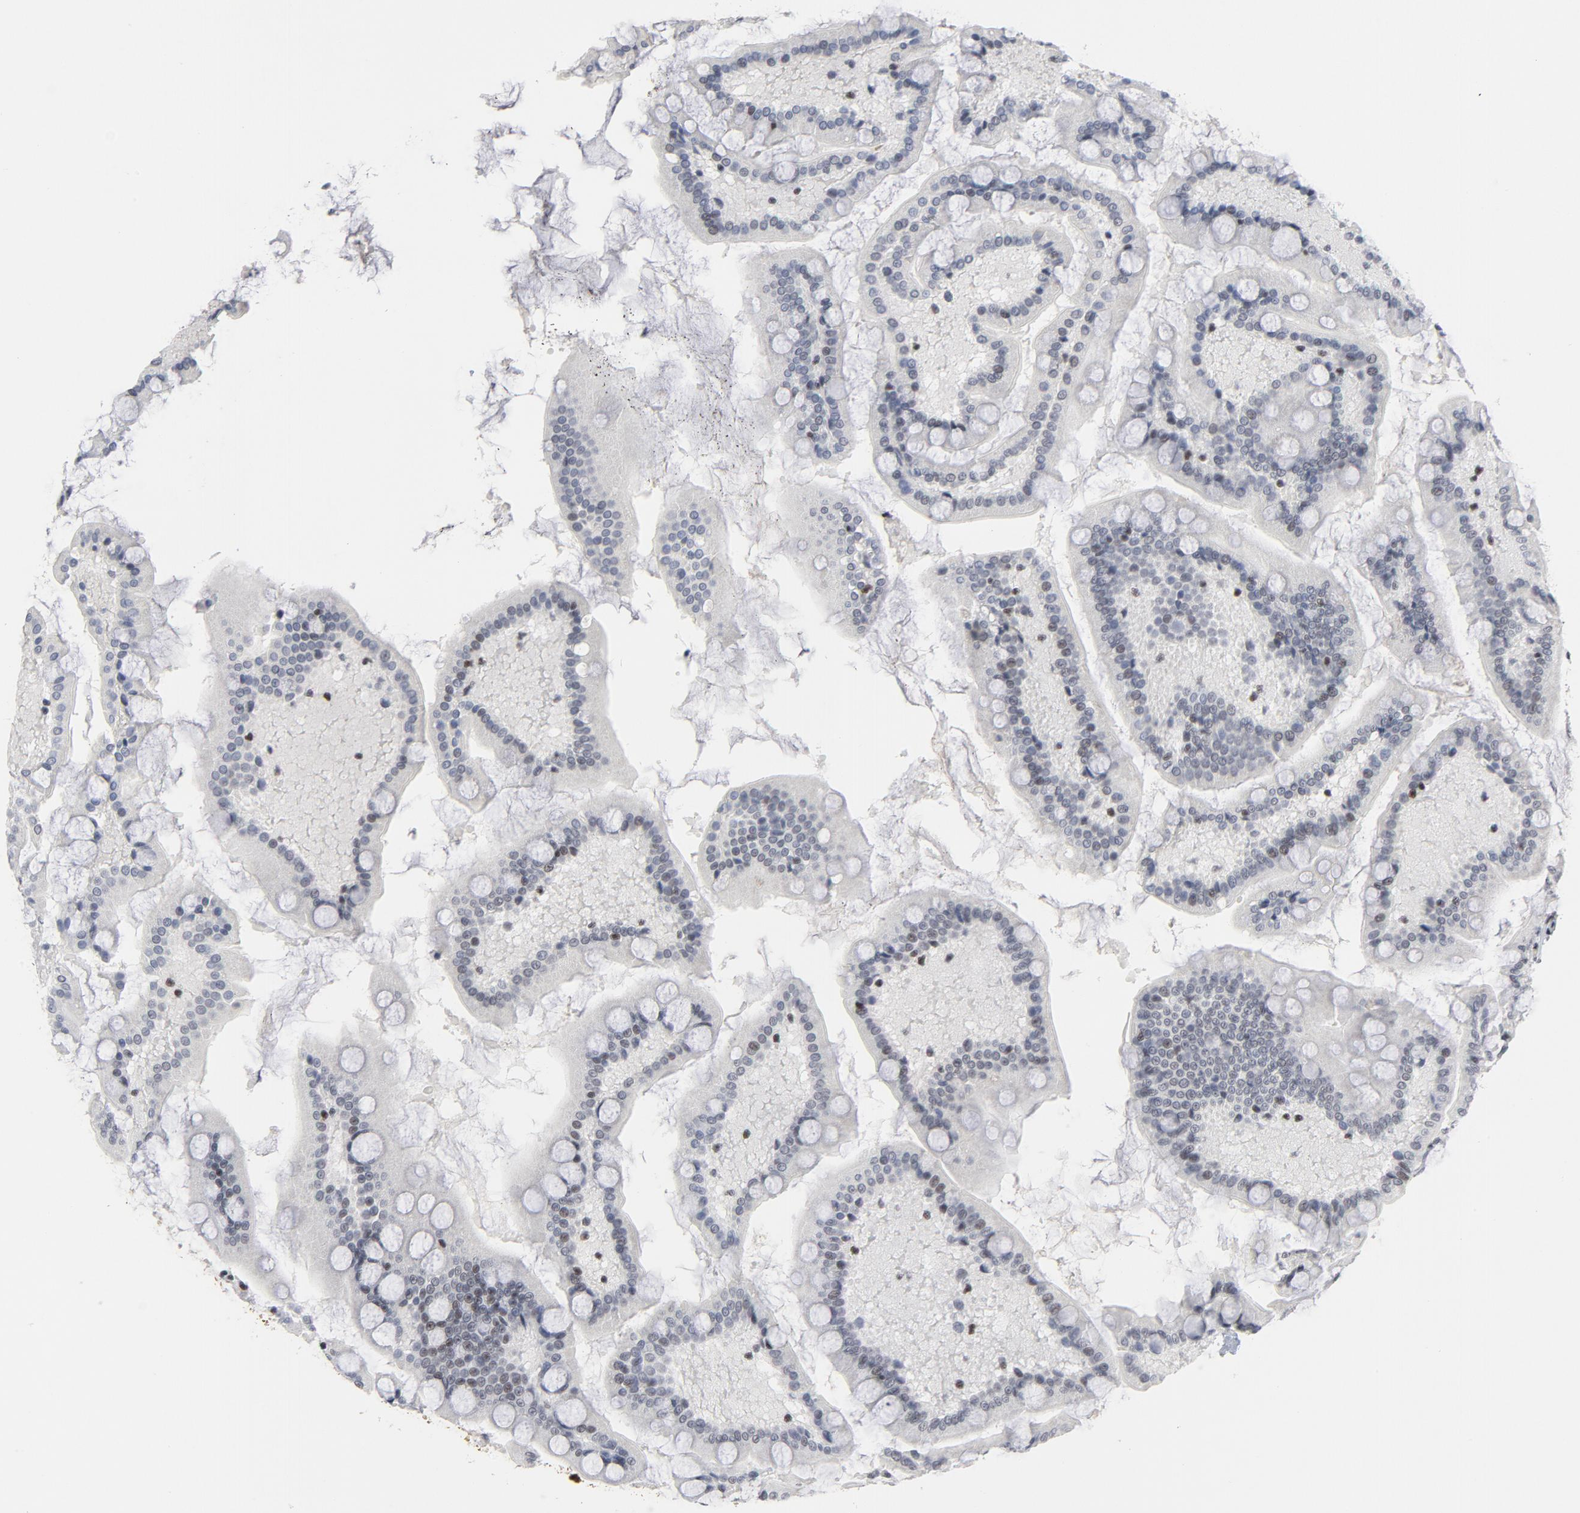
{"staining": {"intensity": "weak", "quantity": "<25%", "location": "nuclear"}, "tissue": "small intestine", "cell_type": "Glandular cells", "image_type": "normal", "snomed": [{"axis": "morphology", "description": "Normal tissue, NOS"}, {"axis": "topography", "description": "Small intestine"}], "caption": "The immunohistochemistry (IHC) image has no significant staining in glandular cells of small intestine. (Immunohistochemistry (ihc), brightfield microscopy, high magnification).", "gene": "GABPA", "patient": {"sex": "male", "age": 41}}